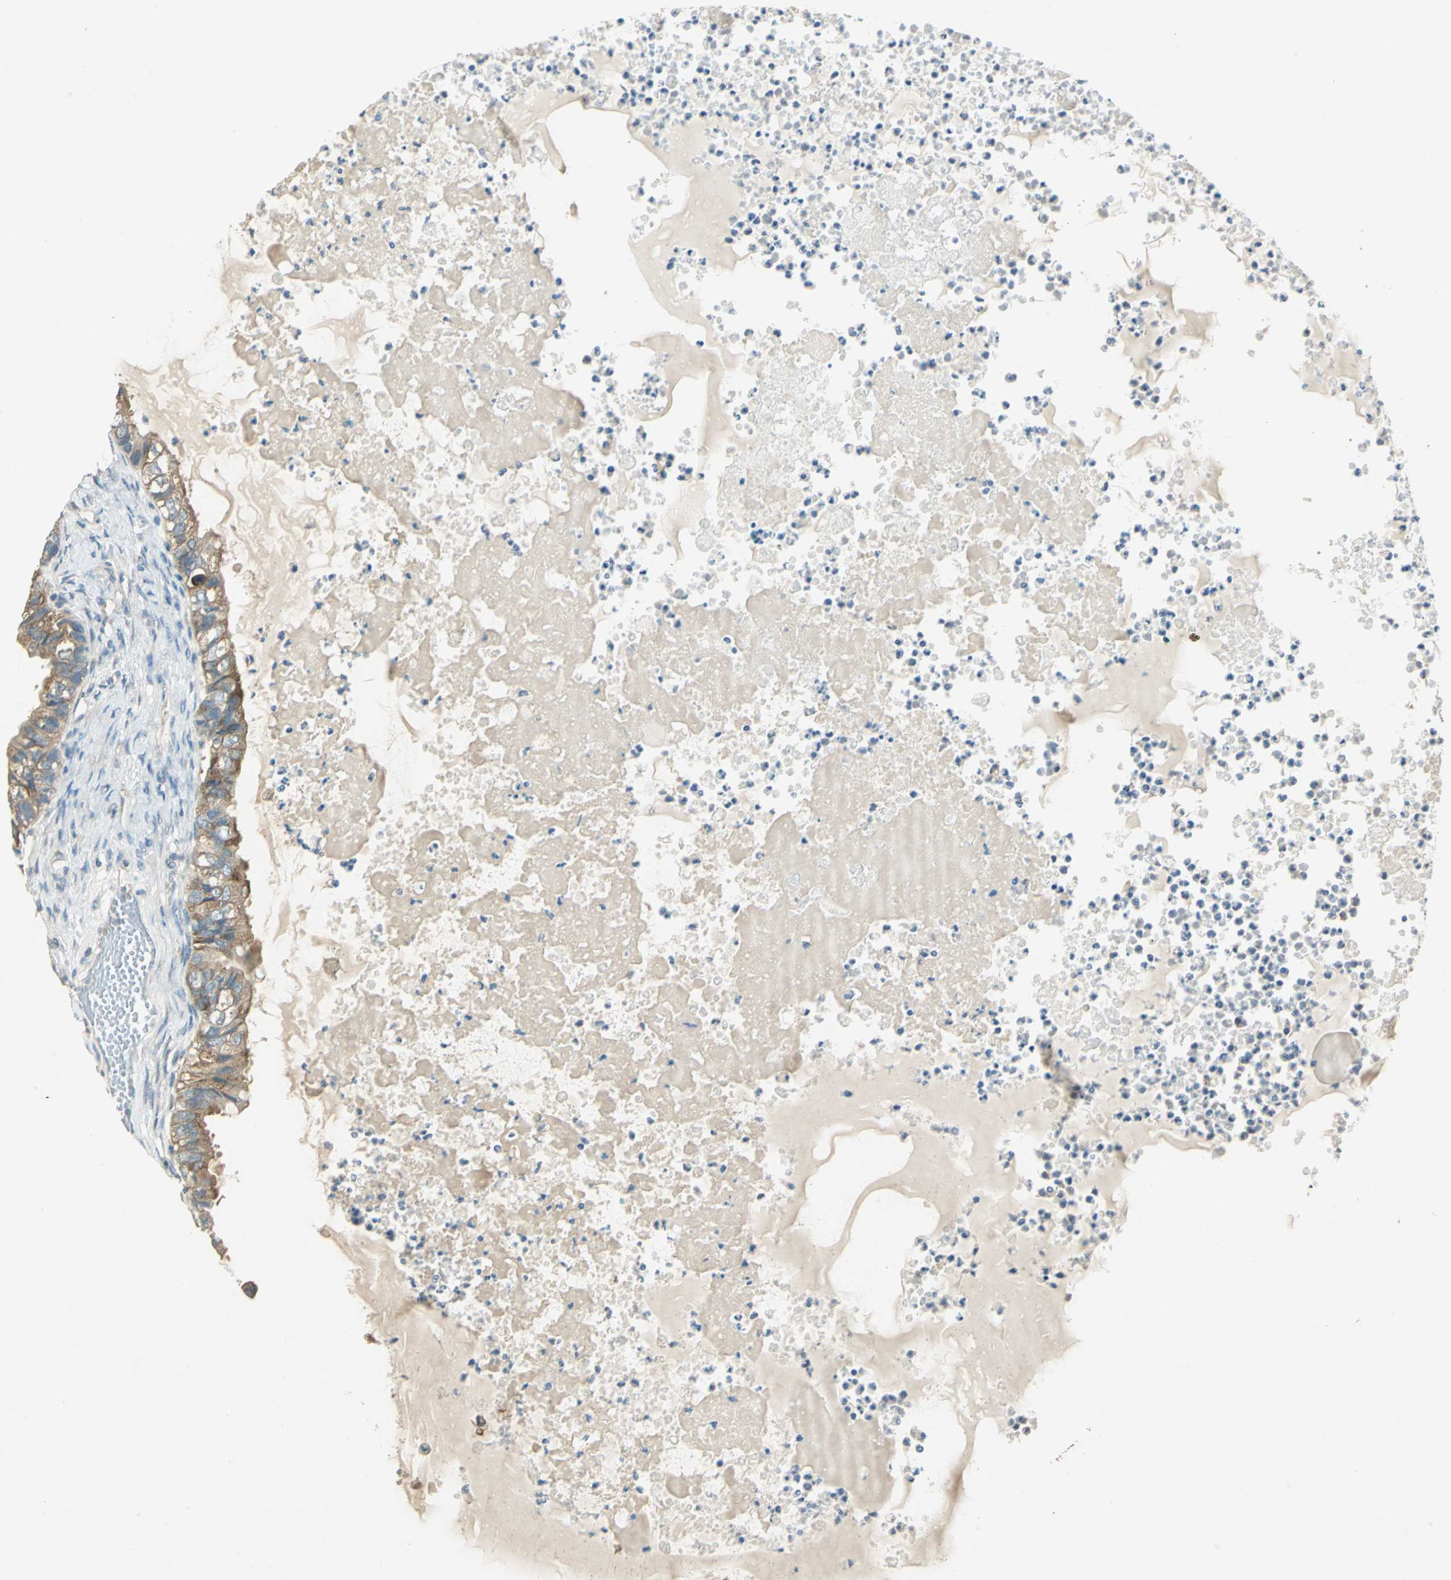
{"staining": {"intensity": "moderate", "quantity": ">75%", "location": "cytoplasmic/membranous"}, "tissue": "ovarian cancer", "cell_type": "Tumor cells", "image_type": "cancer", "snomed": [{"axis": "morphology", "description": "Cystadenocarcinoma, mucinous, NOS"}, {"axis": "topography", "description": "Ovary"}], "caption": "Mucinous cystadenocarcinoma (ovarian) tissue shows moderate cytoplasmic/membranous staining in about >75% of tumor cells, visualized by immunohistochemistry. (Brightfield microscopy of DAB IHC at high magnification).", "gene": "SHC2", "patient": {"sex": "female", "age": 80}}